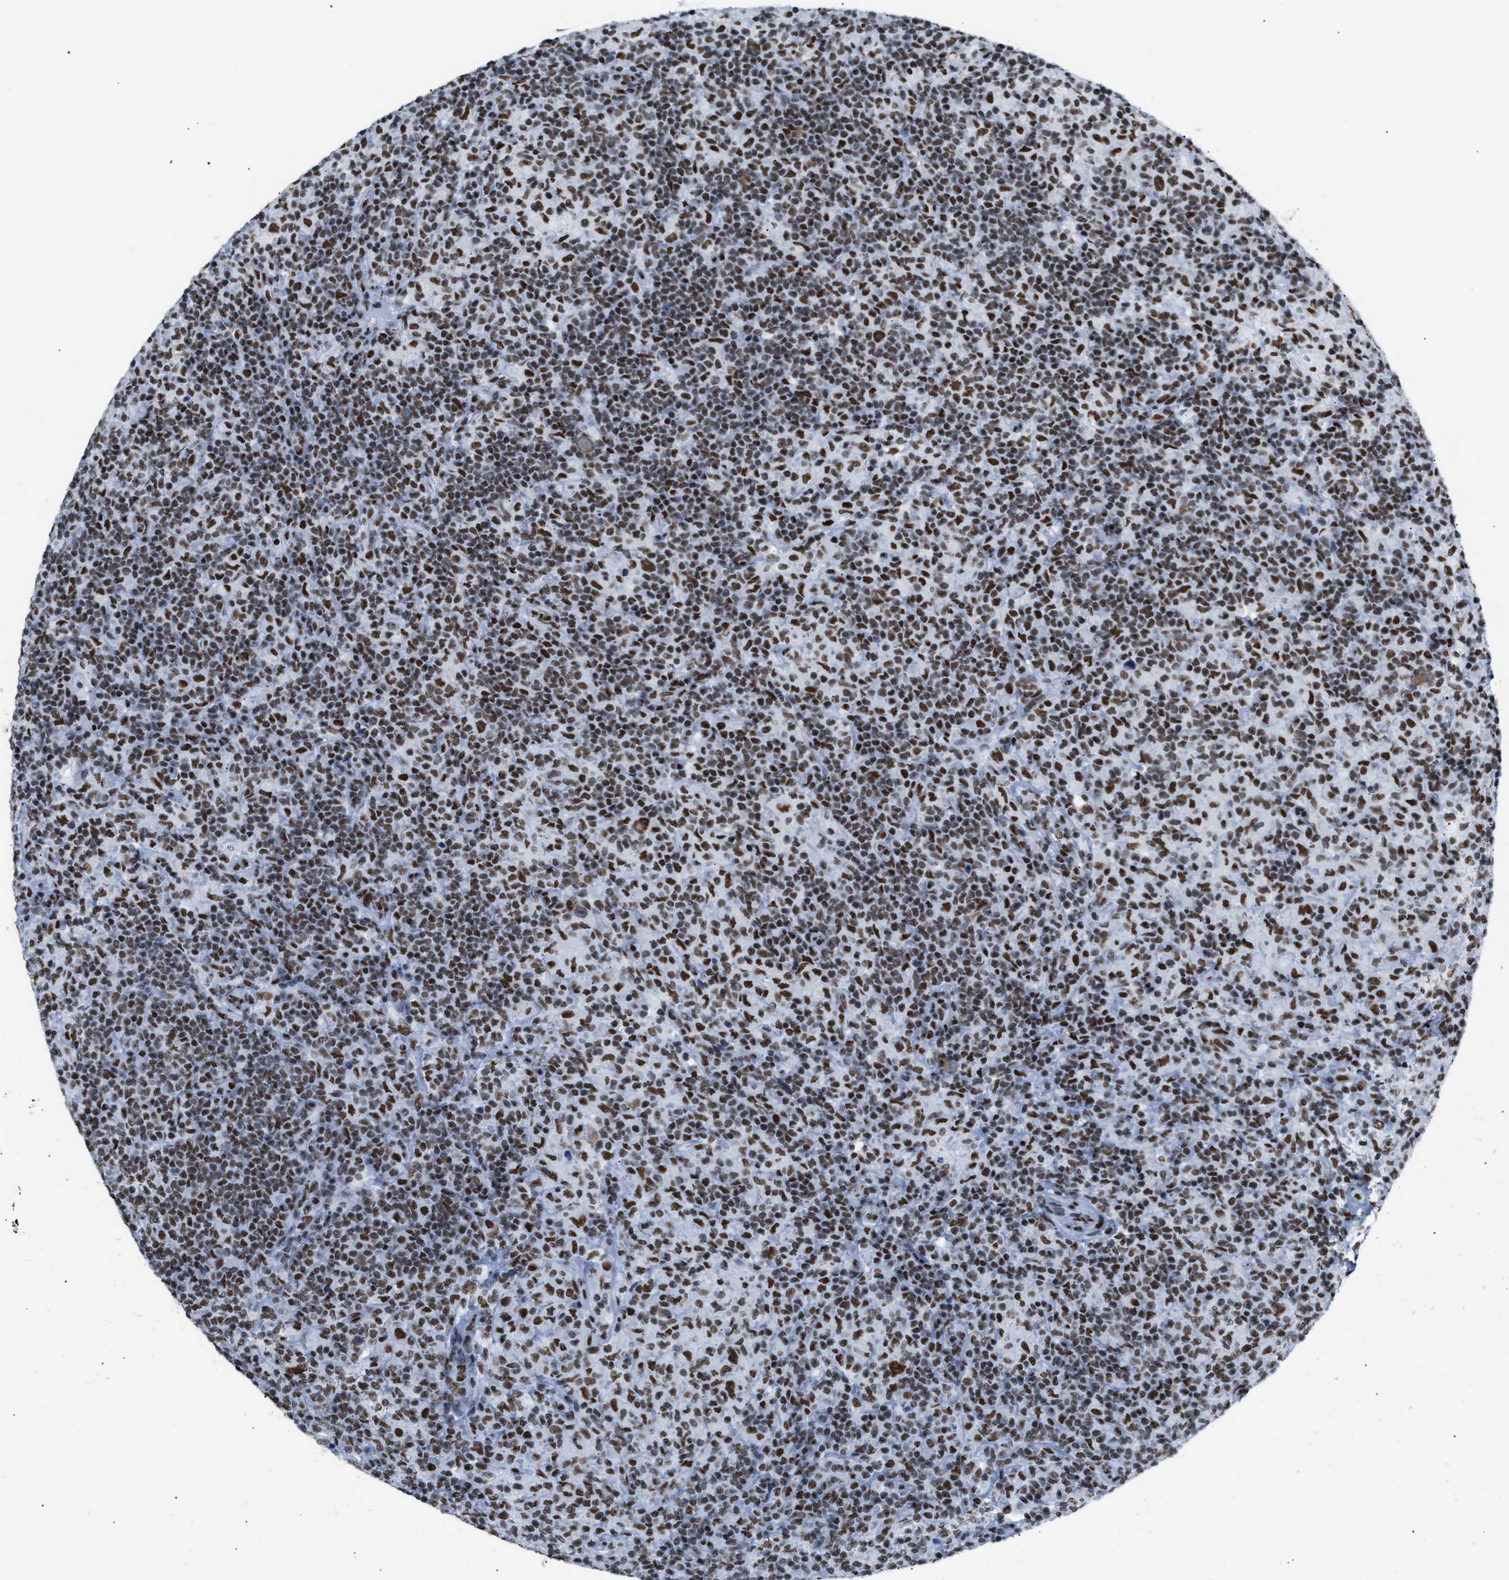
{"staining": {"intensity": "moderate", "quantity": ">75%", "location": "cytoplasmic/membranous"}, "tissue": "lymphoma", "cell_type": "Tumor cells", "image_type": "cancer", "snomed": [{"axis": "morphology", "description": "Hodgkin's disease, NOS"}, {"axis": "topography", "description": "Lymph node"}], "caption": "Immunohistochemical staining of Hodgkin's disease displays medium levels of moderate cytoplasmic/membranous protein staining in approximately >75% of tumor cells.", "gene": "CCAR2", "patient": {"sex": "male", "age": 70}}